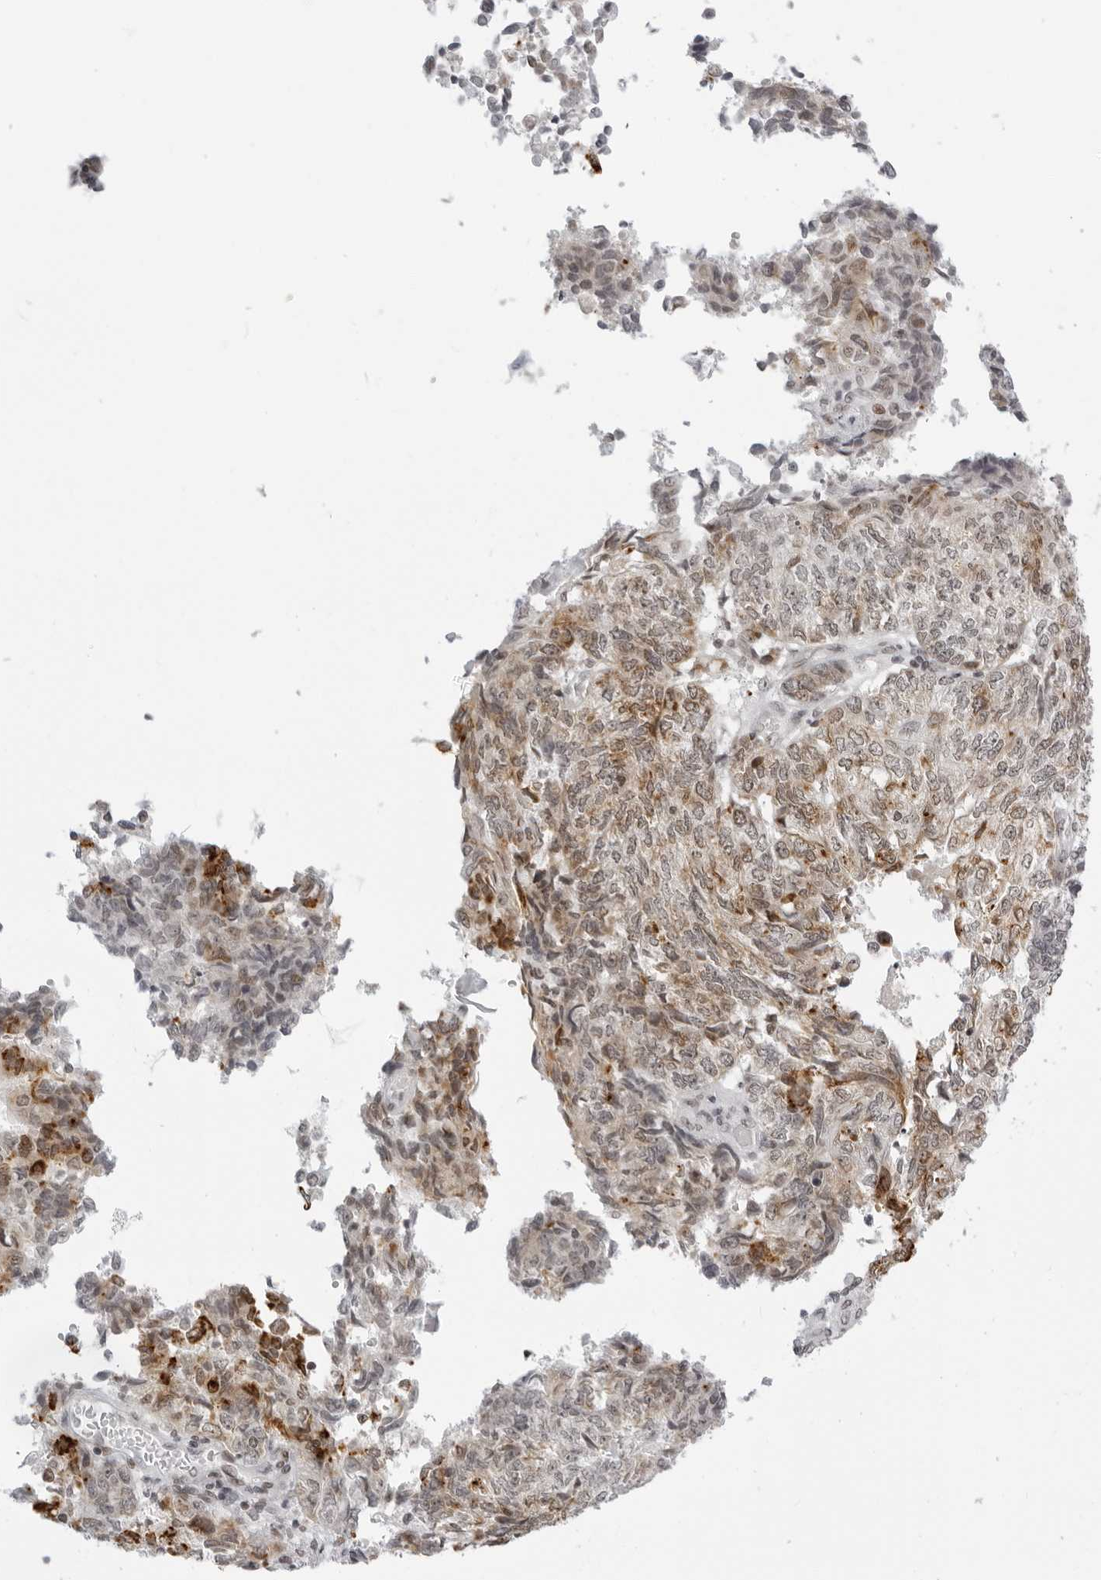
{"staining": {"intensity": "moderate", "quantity": ">75%", "location": "nuclear"}, "tissue": "endometrial cancer", "cell_type": "Tumor cells", "image_type": "cancer", "snomed": [{"axis": "morphology", "description": "Adenocarcinoma, NOS"}, {"axis": "topography", "description": "Endometrium"}], "caption": "This is an image of IHC staining of adenocarcinoma (endometrial), which shows moderate expression in the nuclear of tumor cells.", "gene": "MSH6", "patient": {"sex": "female", "age": 80}}